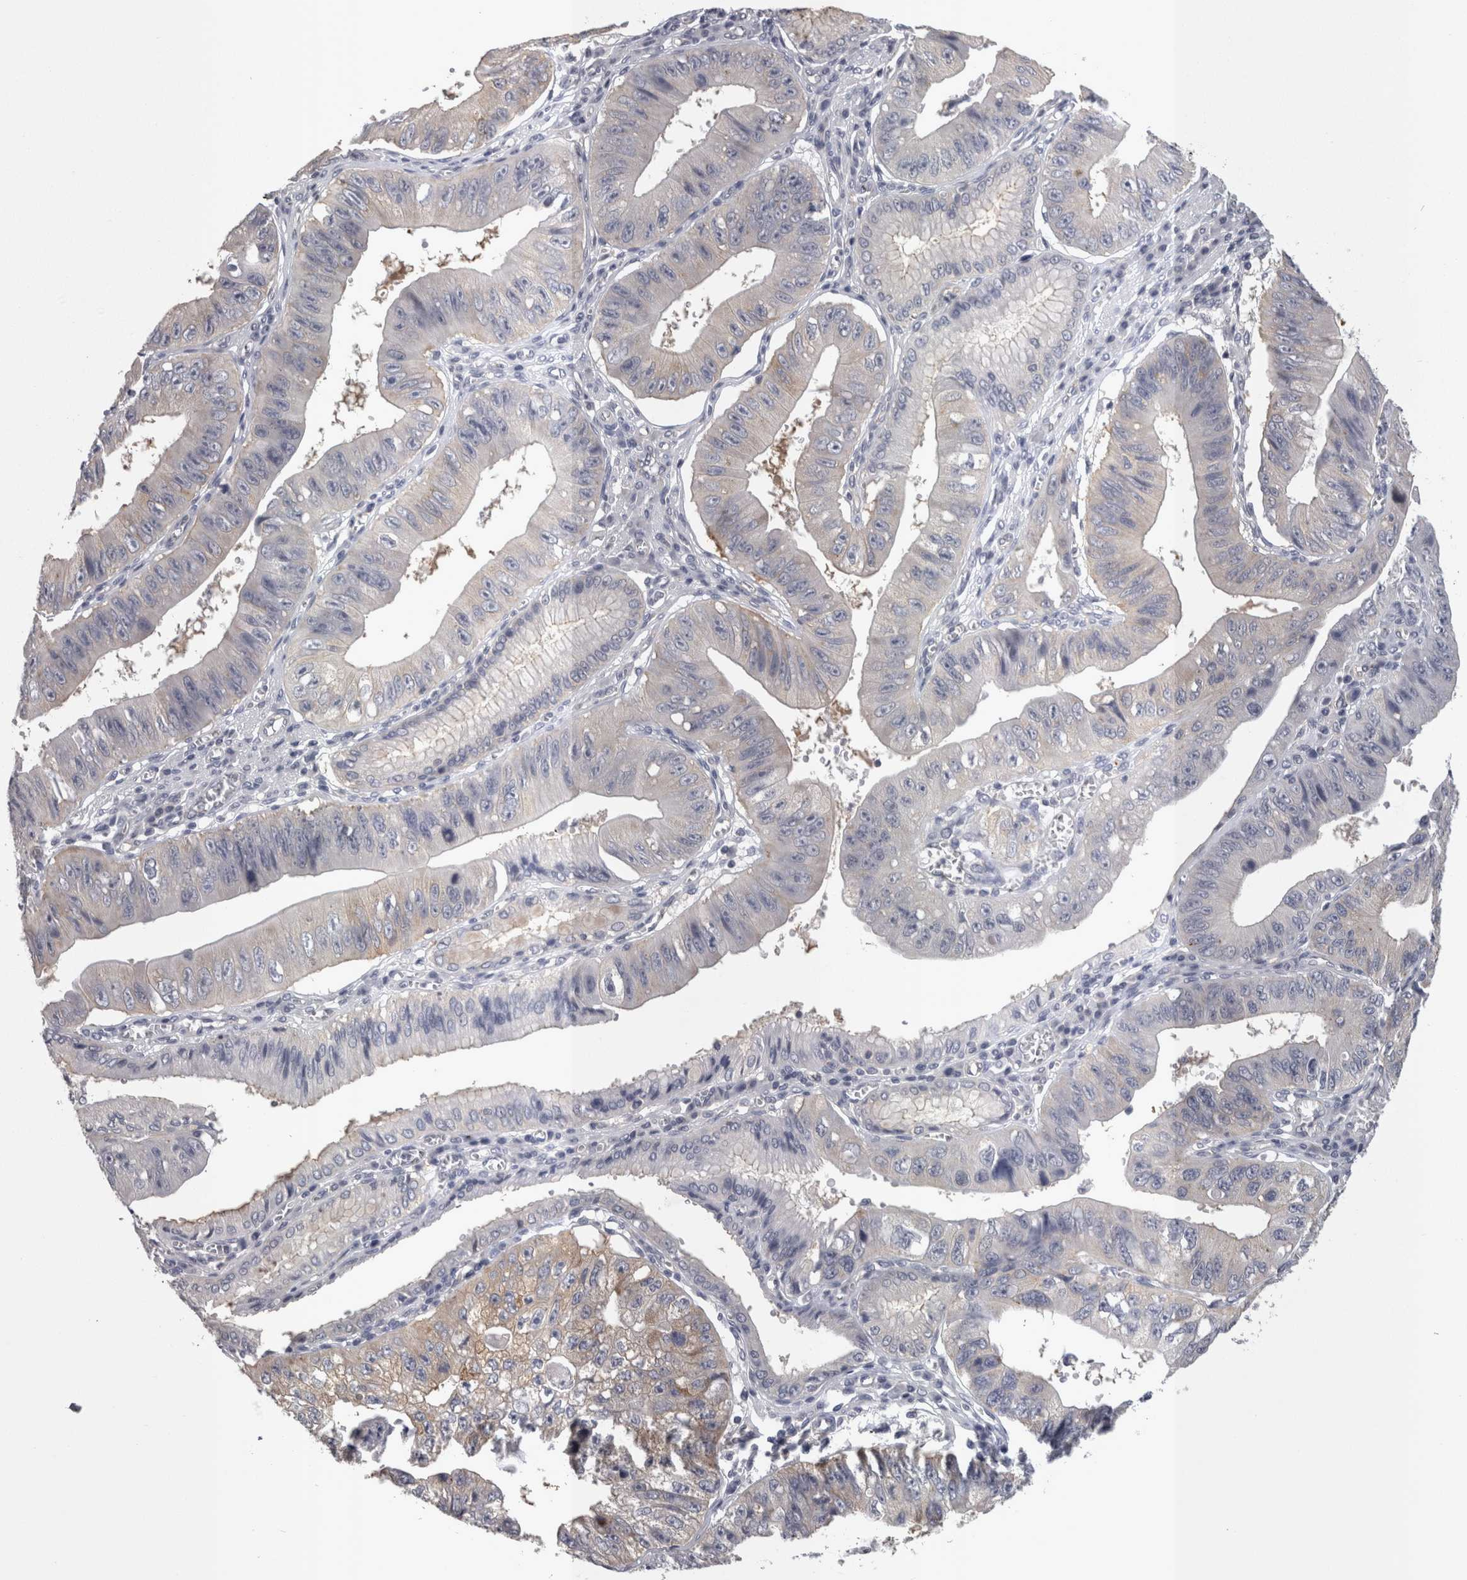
{"staining": {"intensity": "weak", "quantity": "<25%", "location": "cytoplasmic/membranous"}, "tissue": "stomach cancer", "cell_type": "Tumor cells", "image_type": "cancer", "snomed": [{"axis": "morphology", "description": "Adenocarcinoma, NOS"}, {"axis": "topography", "description": "Stomach"}], "caption": "IHC of human stomach cancer shows no staining in tumor cells.", "gene": "LYZL6", "patient": {"sex": "male", "age": 59}}